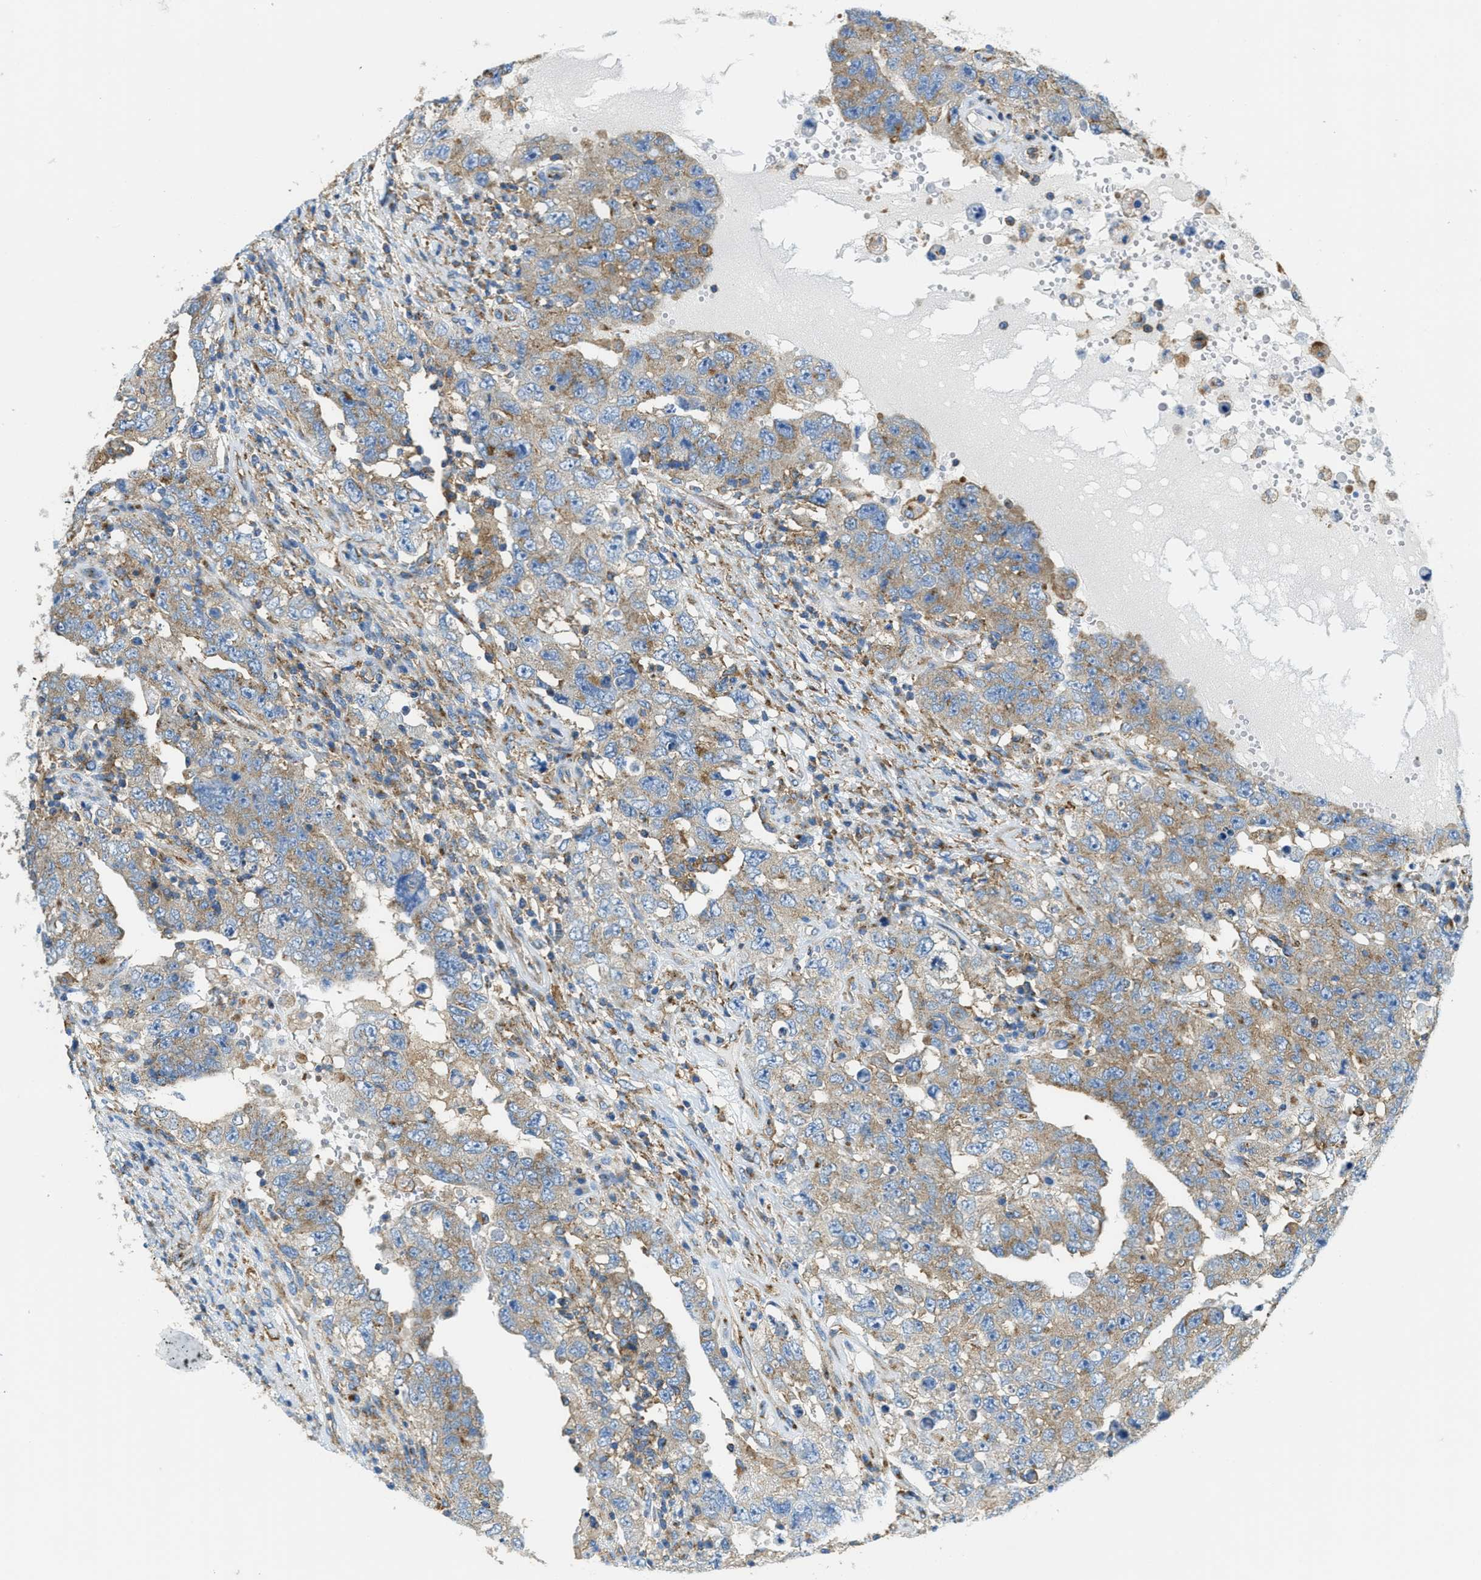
{"staining": {"intensity": "moderate", "quantity": ">75%", "location": "cytoplasmic/membranous"}, "tissue": "testis cancer", "cell_type": "Tumor cells", "image_type": "cancer", "snomed": [{"axis": "morphology", "description": "Carcinoma, Embryonal, NOS"}, {"axis": "topography", "description": "Testis"}], "caption": "DAB (3,3'-diaminobenzidine) immunohistochemical staining of human testis cancer (embryonal carcinoma) shows moderate cytoplasmic/membranous protein expression in about >75% of tumor cells.", "gene": "AP2B1", "patient": {"sex": "male", "age": 26}}